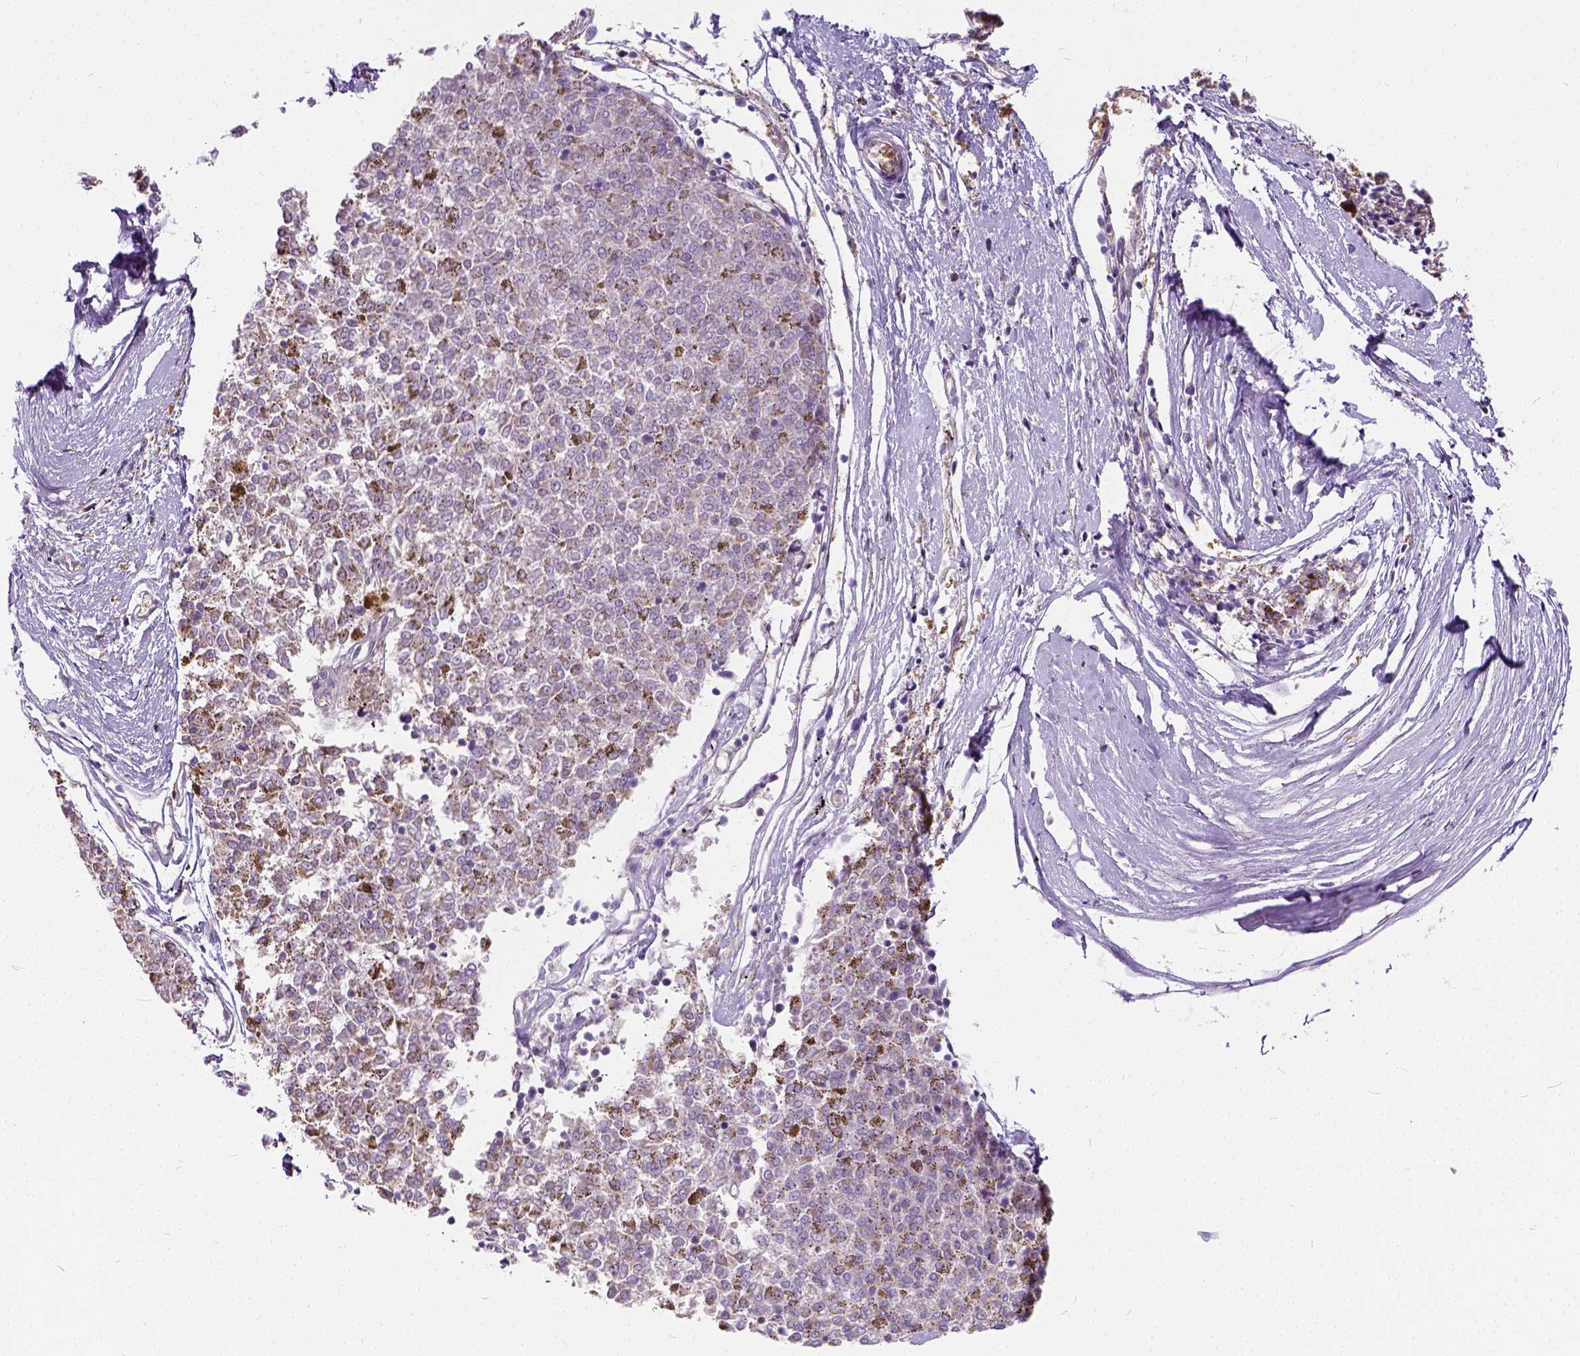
{"staining": {"intensity": "negative", "quantity": "none", "location": "none"}, "tissue": "melanoma", "cell_type": "Tumor cells", "image_type": "cancer", "snomed": [{"axis": "morphology", "description": "Malignant melanoma, NOS"}, {"axis": "topography", "description": "Skin"}], "caption": "Protein analysis of malignant melanoma displays no significant expression in tumor cells. (Brightfield microscopy of DAB IHC at high magnification).", "gene": "CADM4", "patient": {"sex": "female", "age": 72}}